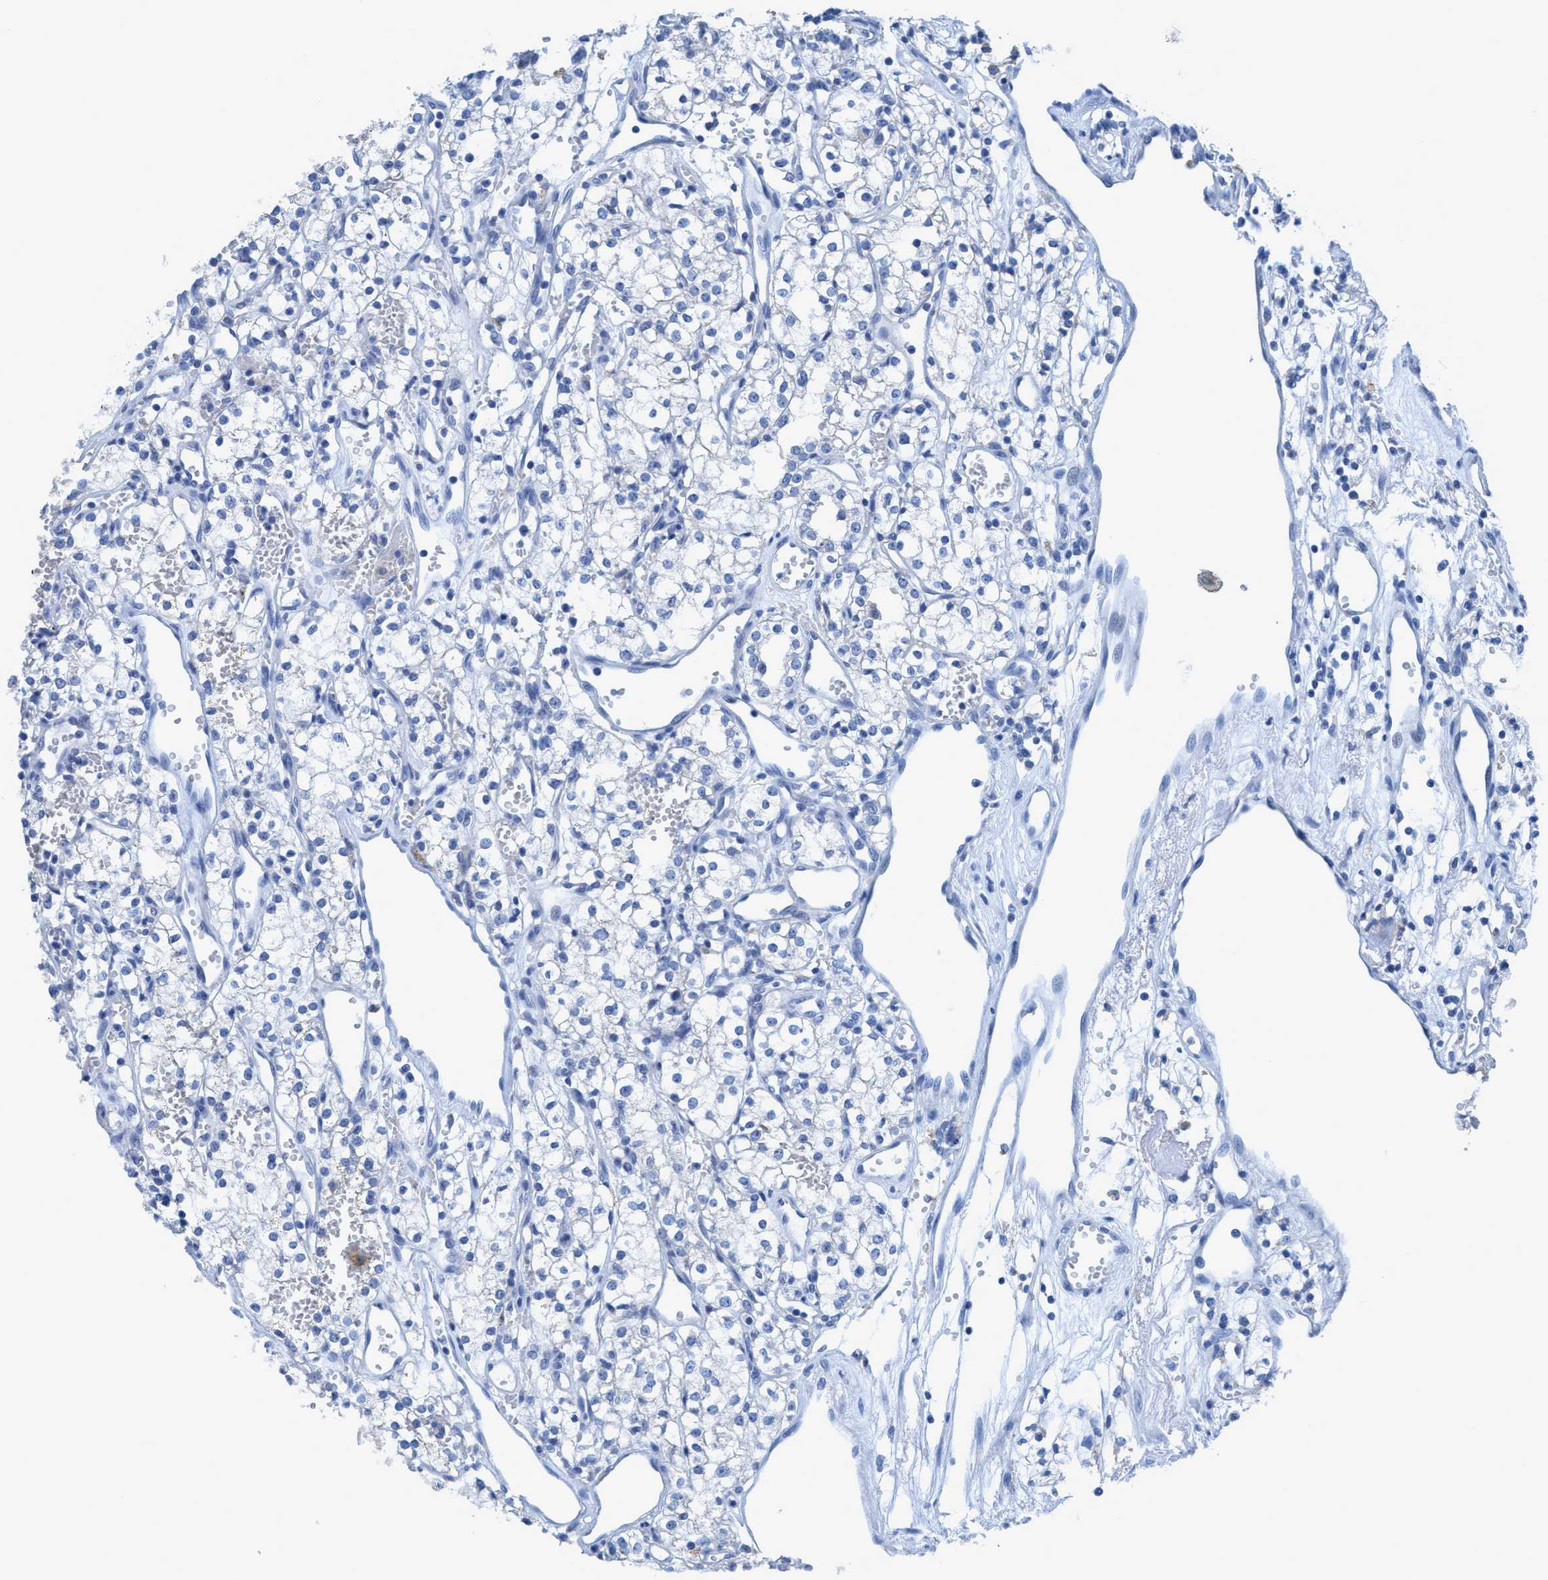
{"staining": {"intensity": "negative", "quantity": "none", "location": "none"}, "tissue": "renal cancer", "cell_type": "Tumor cells", "image_type": "cancer", "snomed": [{"axis": "morphology", "description": "Adenocarcinoma, NOS"}, {"axis": "topography", "description": "Kidney"}], "caption": "DAB (3,3'-diaminobenzidine) immunohistochemical staining of renal cancer demonstrates no significant staining in tumor cells. (DAB IHC visualized using brightfield microscopy, high magnification).", "gene": "DNAI1", "patient": {"sex": "male", "age": 59}}